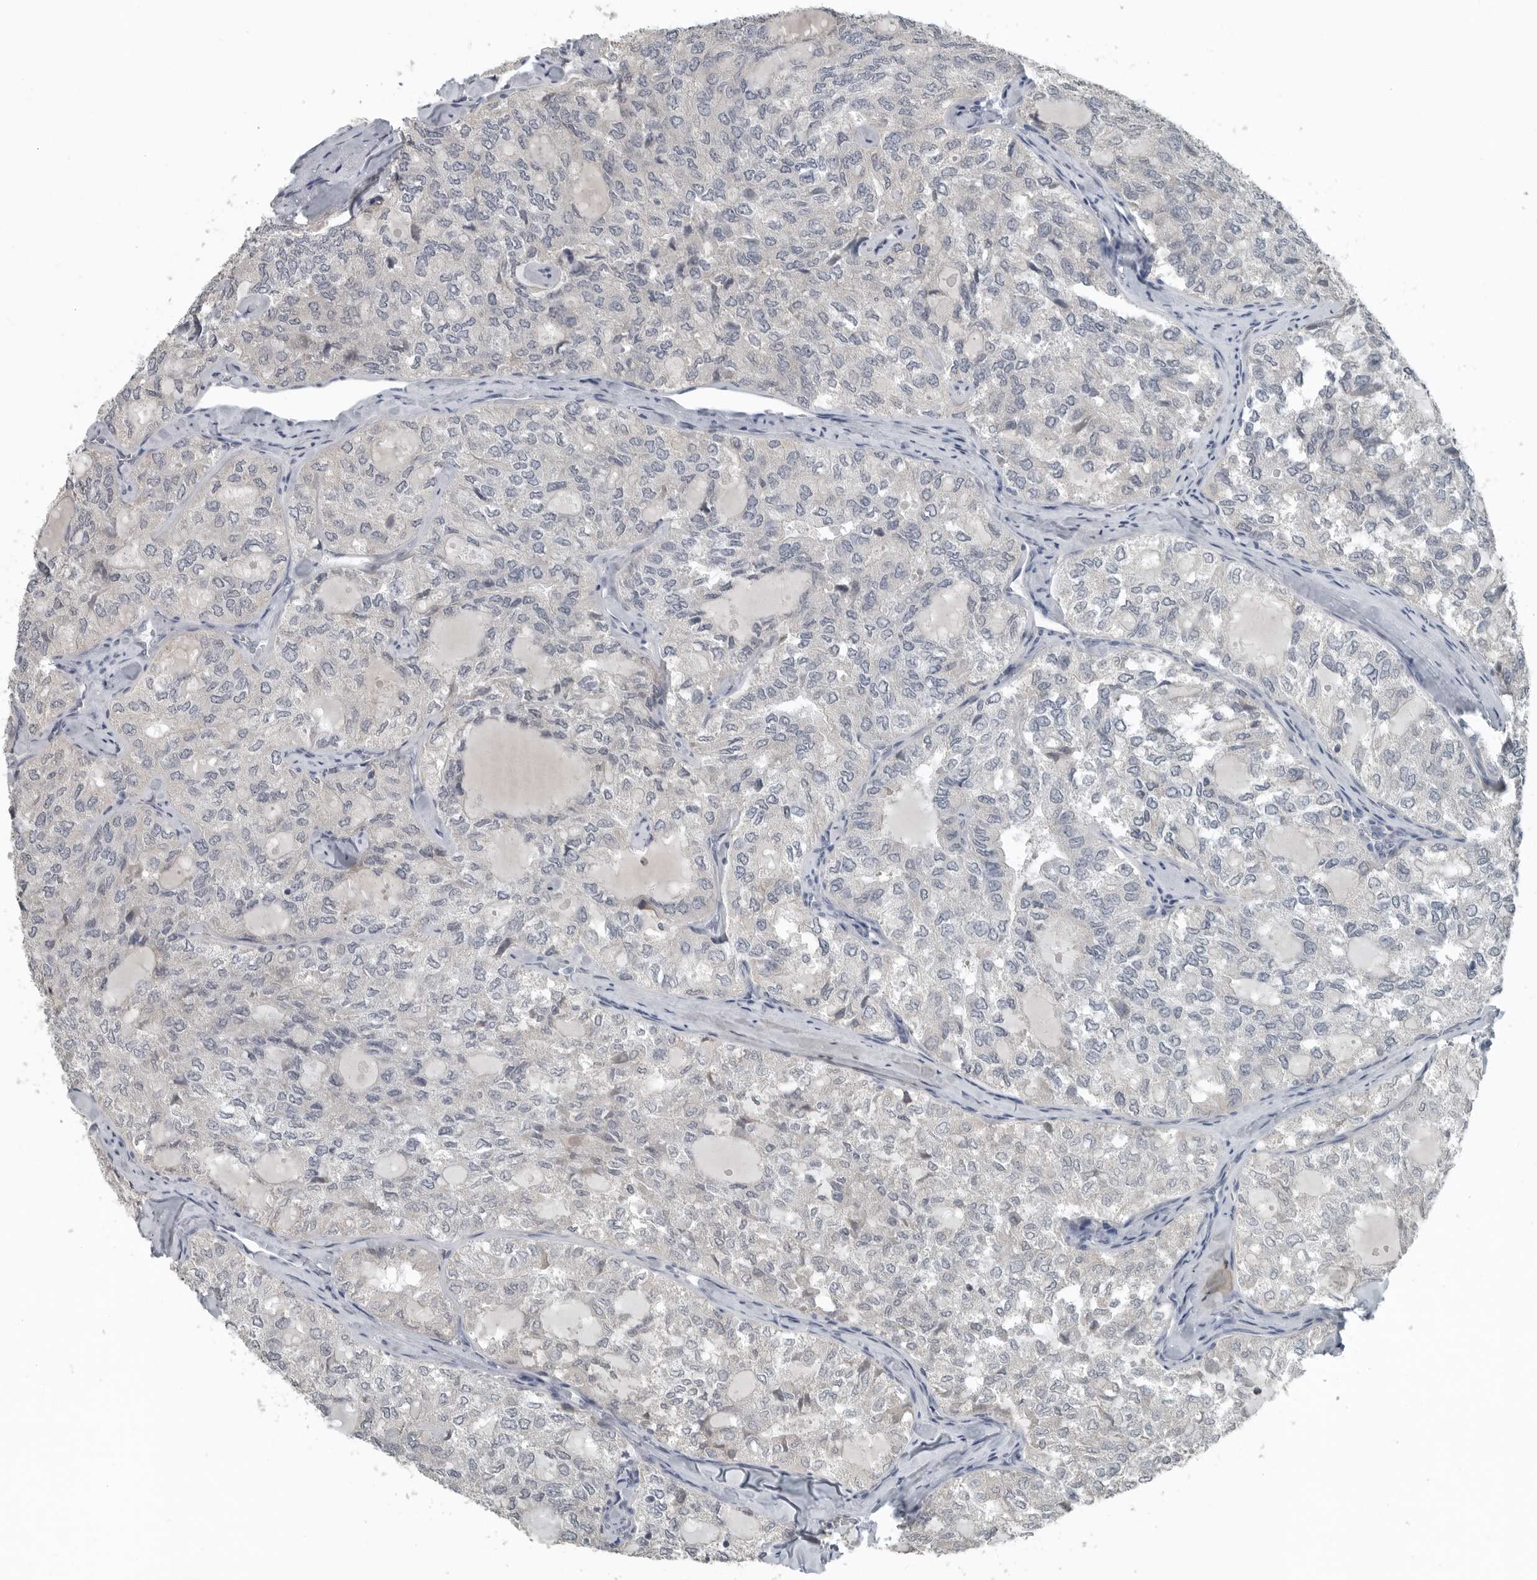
{"staining": {"intensity": "negative", "quantity": "none", "location": "none"}, "tissue": "thyroid cancer", "cell_type": "Tumor cells", "image_type": "cancer", "snomed": [{"axis": "morphology", "description": "Follicular adenoma carcinoma, NOS"}, {"axis": "topography", "description": "Thyroid gland"}], "caption": "This is an immunohistochemistry (IHC) micrograph of thyroid cancer. There is no staining in tumor cells.", "gene": "KYAT1", "patient": {"sex": "male", "age": 75}}